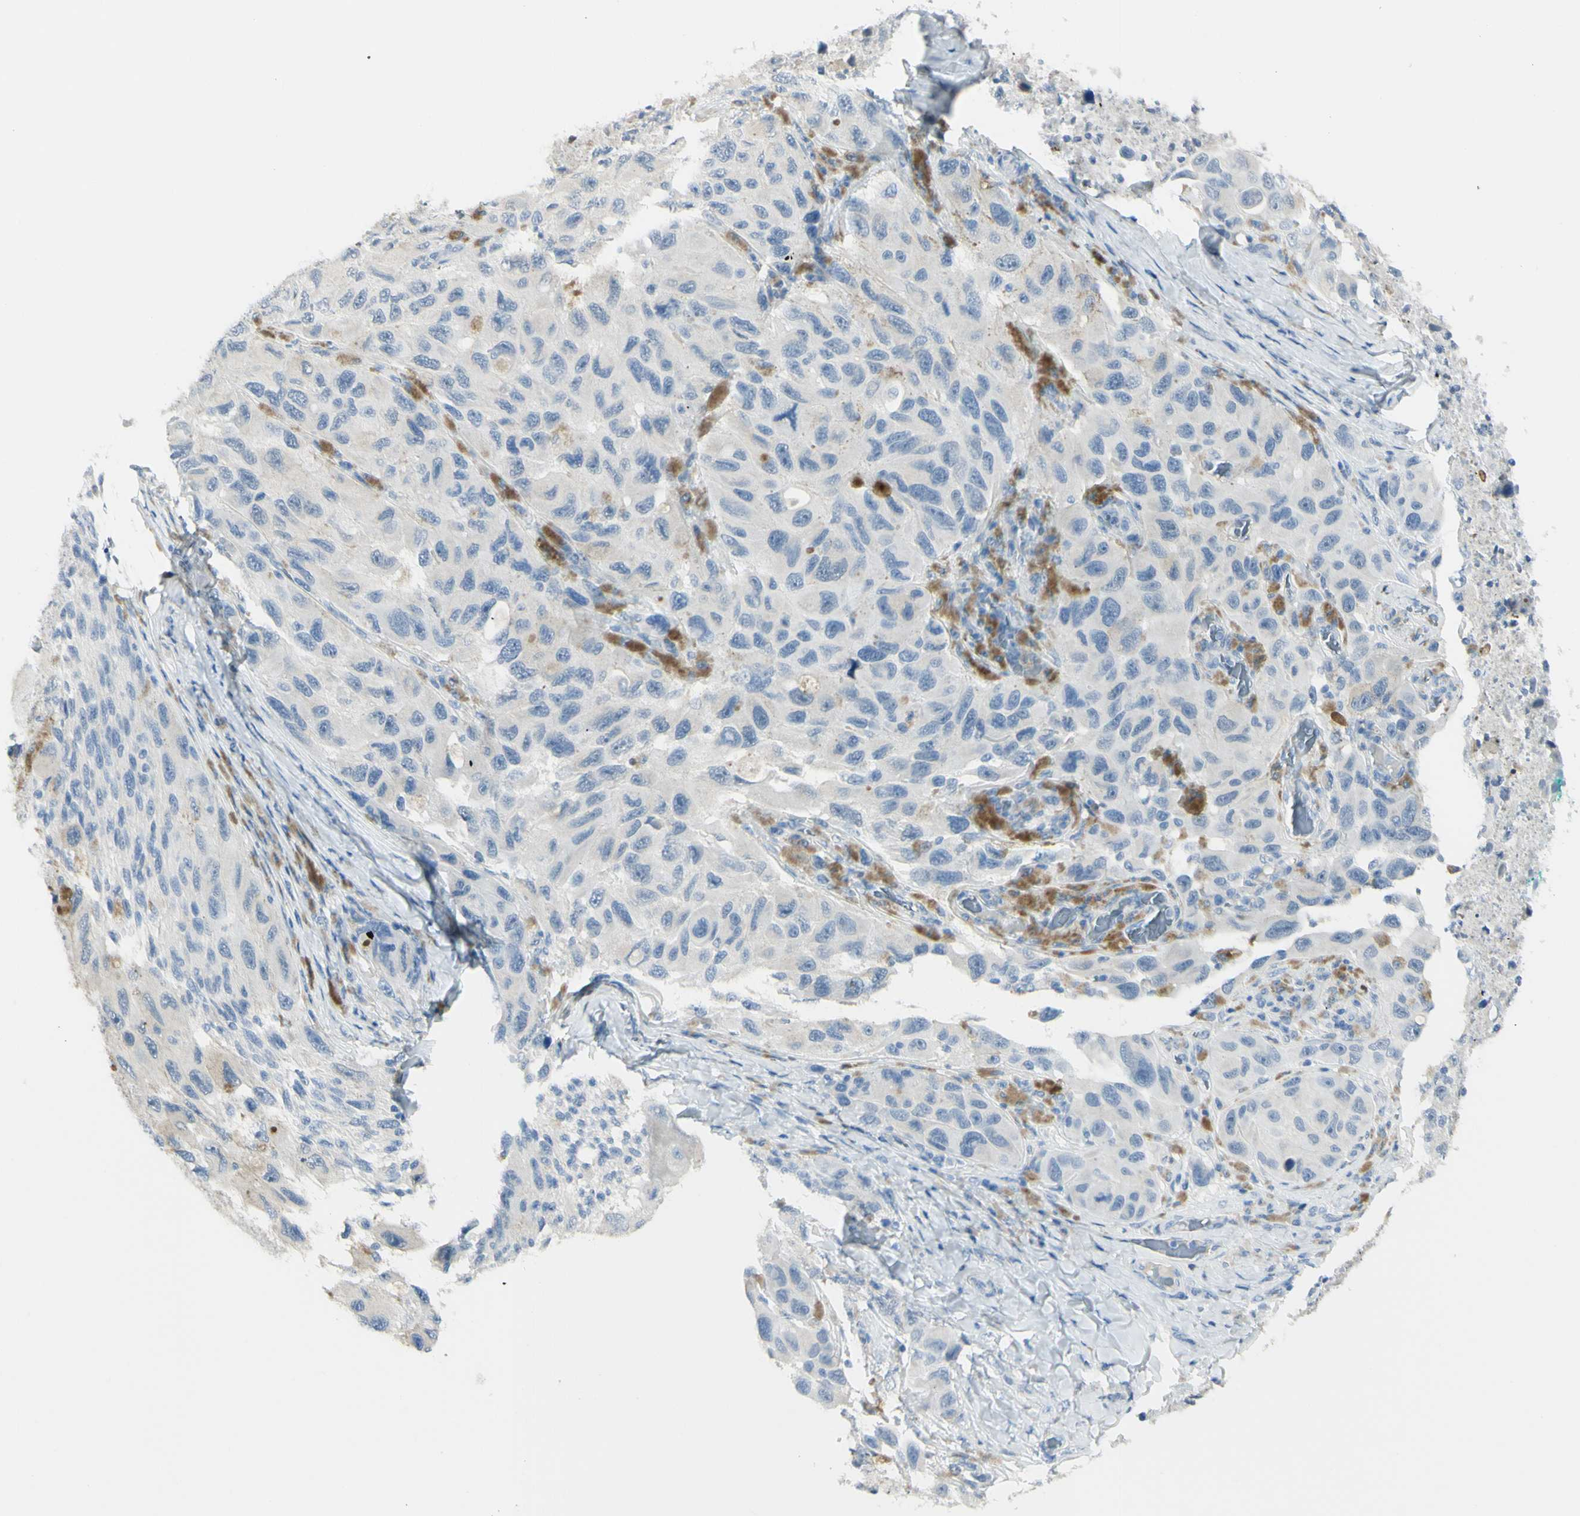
{"staining": {"intensity": "negative", "quantity": "none", "location": "none"}, "tissue": "melanoma", "cell_type": "Tumor cells", "image_type": "cancer", "snomed": [{"axis": "morphology", "description": "Malignant melanoma, NOS"}, {"axis": "topography", "description": "Skin"}], "caption": "Human melanoma stained for a protein using immunohistochemistry (IHC) reveals no staining in tumor cells.", "gene": "ZNF557", "patient": {"sex": "female", "age": 73}}